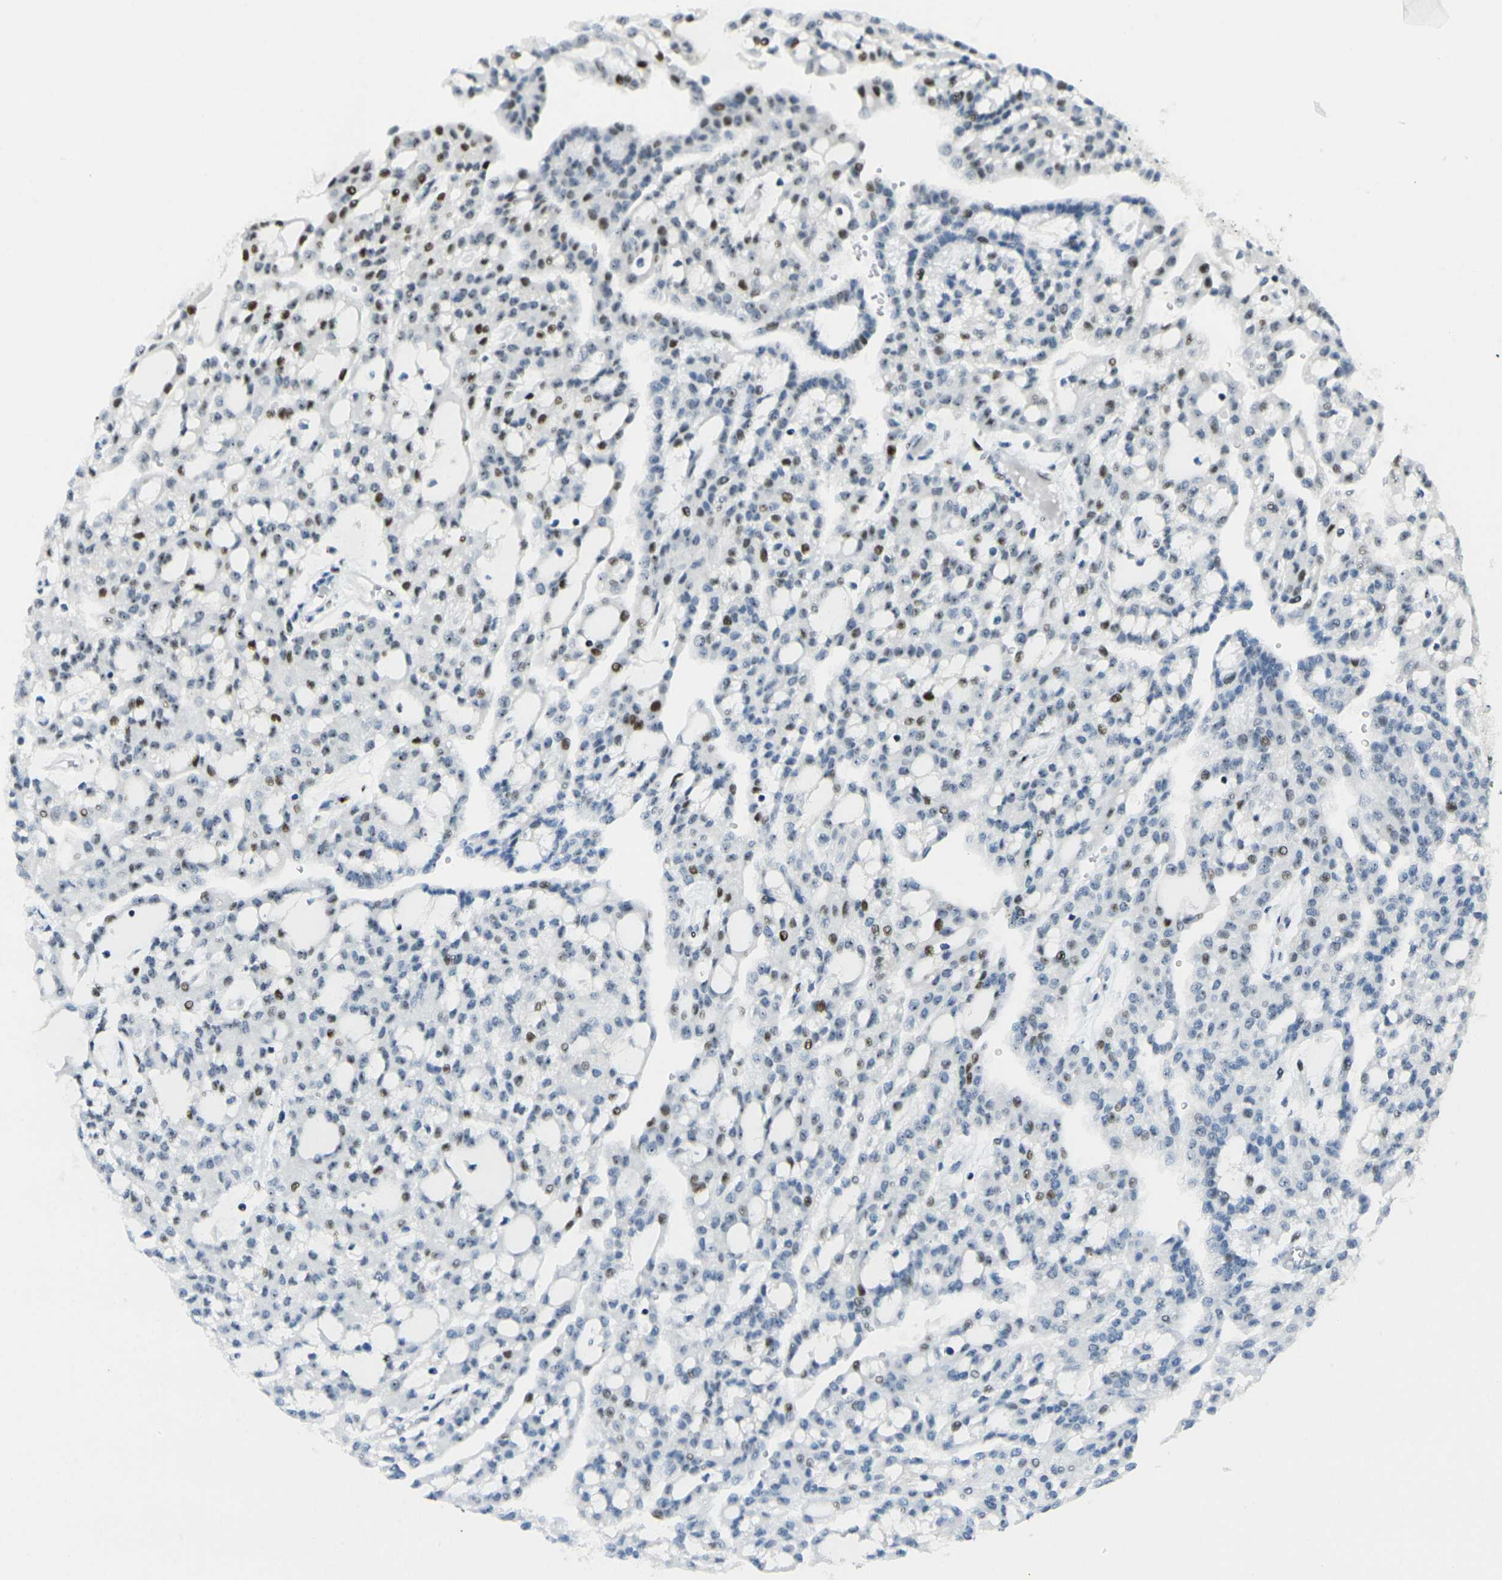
{"staining": {"intensity": "strong", "quantity": "25%-75%", "location": "nuclear"}, "tissue": "renal cancer", "cell_type": "Tumor cells", "image_type": "cancer", "snomed": [{"axis": "morphology", "description": "Adenocarcinoma, NOS"}, {"axis": "topography", "description": "Kidney"}], "caption": "High-magnification brightfield microscopy of renal cancer stained with DAB (brown) and counterstained with hematoxylin (blue). tumor cells exhibit strong nuclear positivity is appreciated in about25%-75% of cells. (IHC, brightfield microscopy, high magnification).", "gene": "UBE2C", "patient": {"sex": "male", "age": 63}}